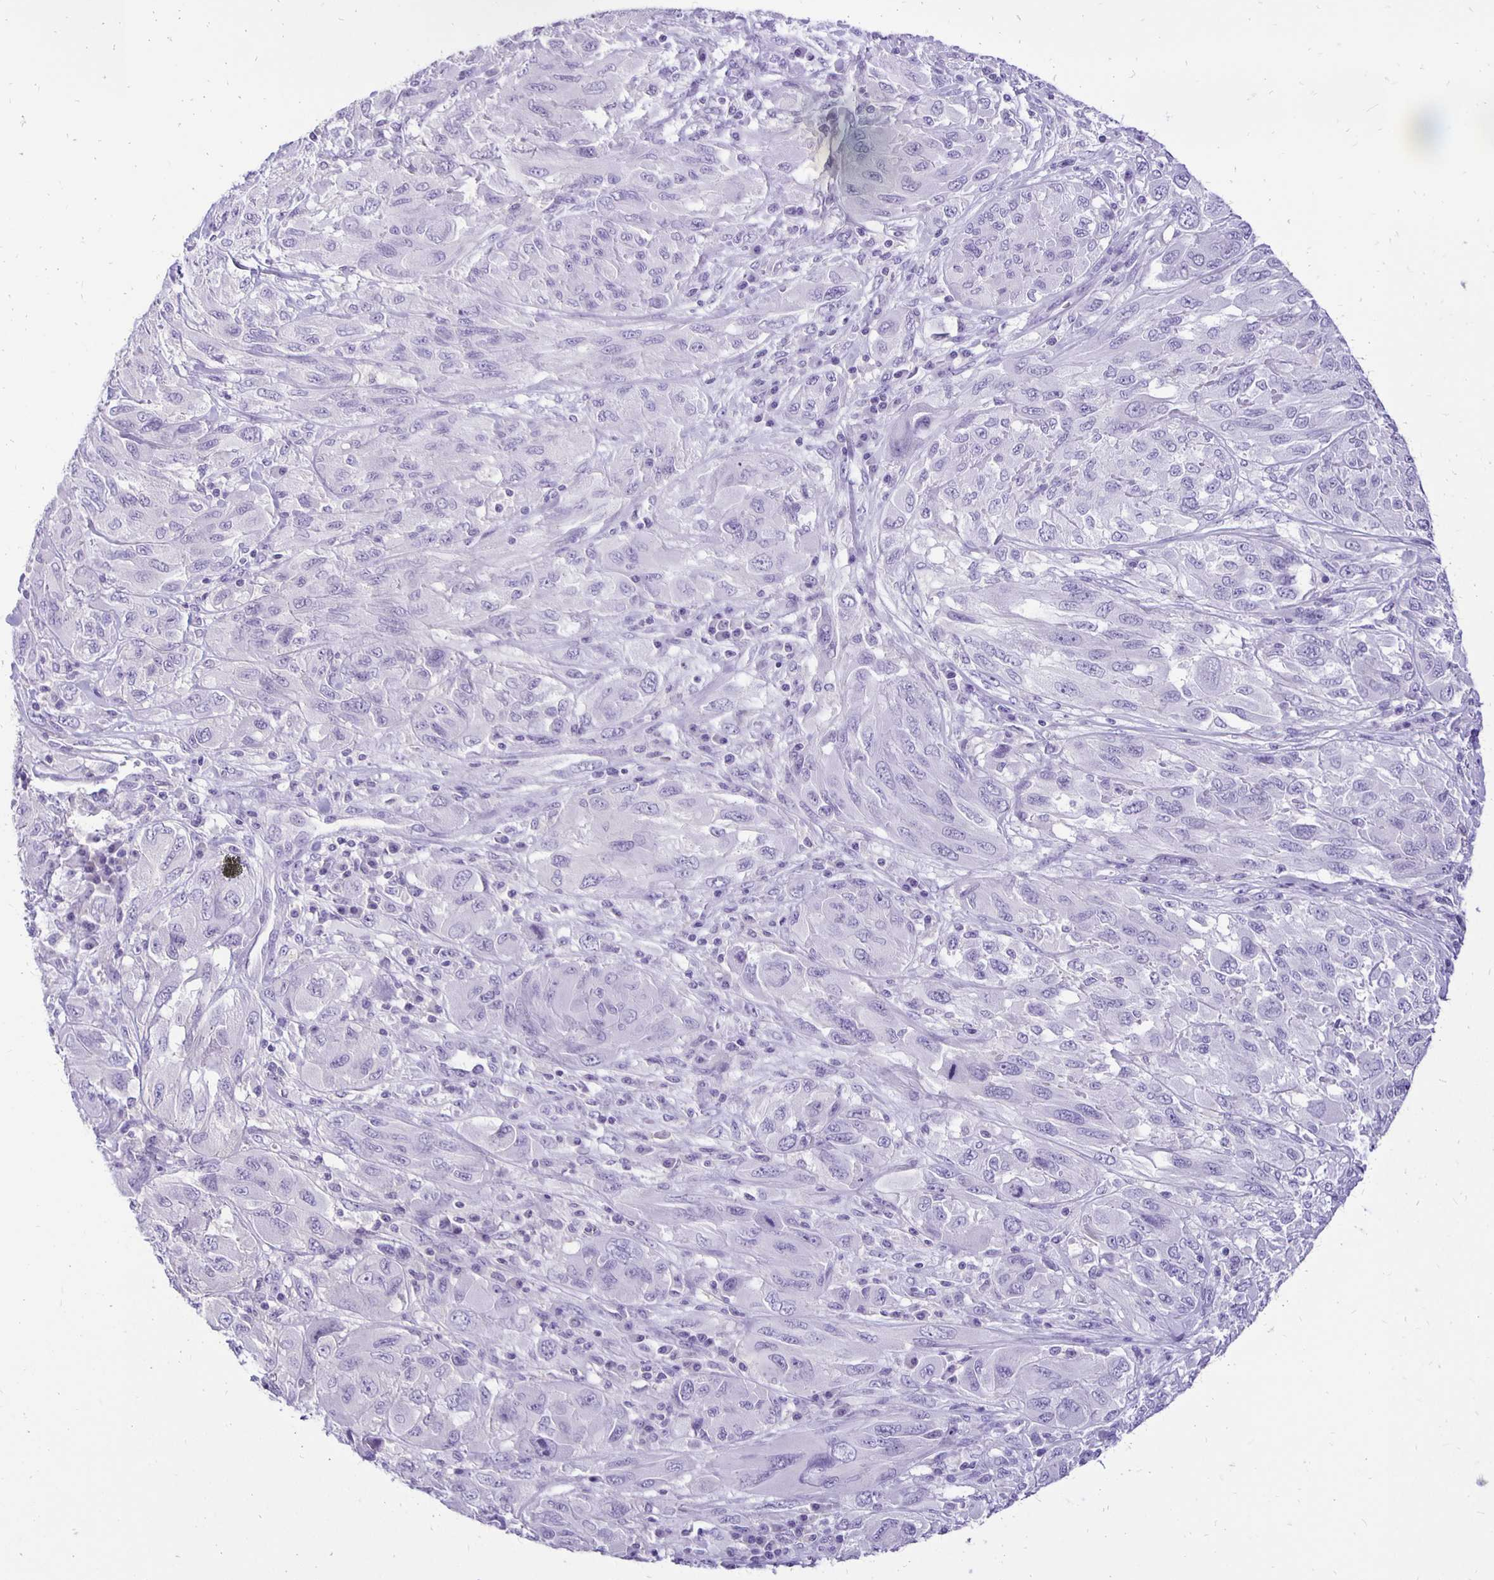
{"staining": {"intensity": "negative", "quantity": "none", "location": "none"}, "tissue": "melanoma", "cell_type": "Tumor cells", "image_type": "cancer", "snomed": [{"axis": "morphology", "description": "Malignant melanoma, NOS"}, {"axis": "topography", "description": "Skin"}], "caption": "Tumor cells are negative for brown protein staining in malignant melanoma.", "gene": "ANKRD45", "patient": {"sex": "female", "age": 91}}